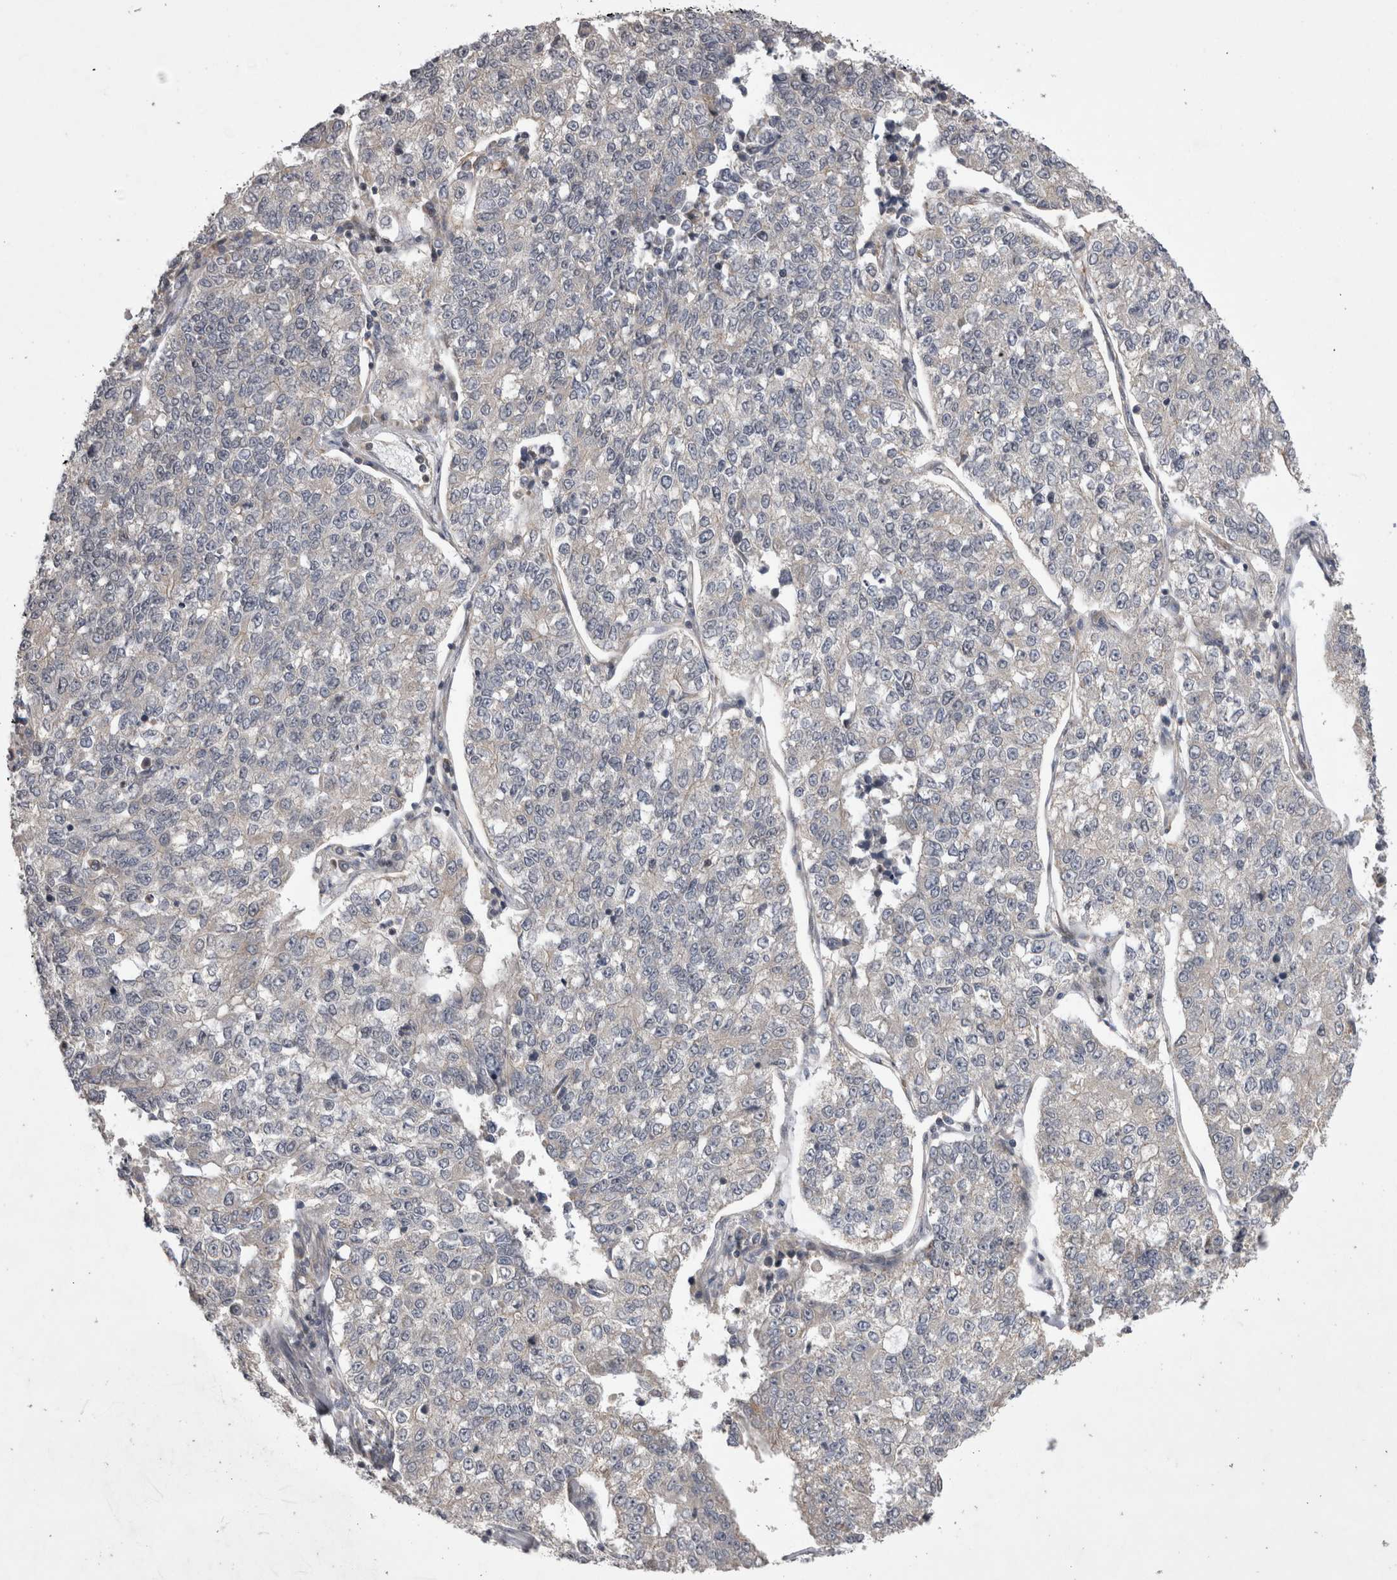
{"staining": {"intensity": "negative", "quantity": "none", "location": "none"}, "tissue": "lung cancer", "cell_type": "Tumor cells", "image_type": "cancer", "snomed": [{"axis": "morphology", "description": "Adenocarcinoma, NOS"}, {"axis": "topography", "description": "Lung"}], "caption": "Tumor cells are negative for protein expression in human lung cancer.", "gene": "TSPOAP1", "patient": {"sex": "male", "age": 49}}